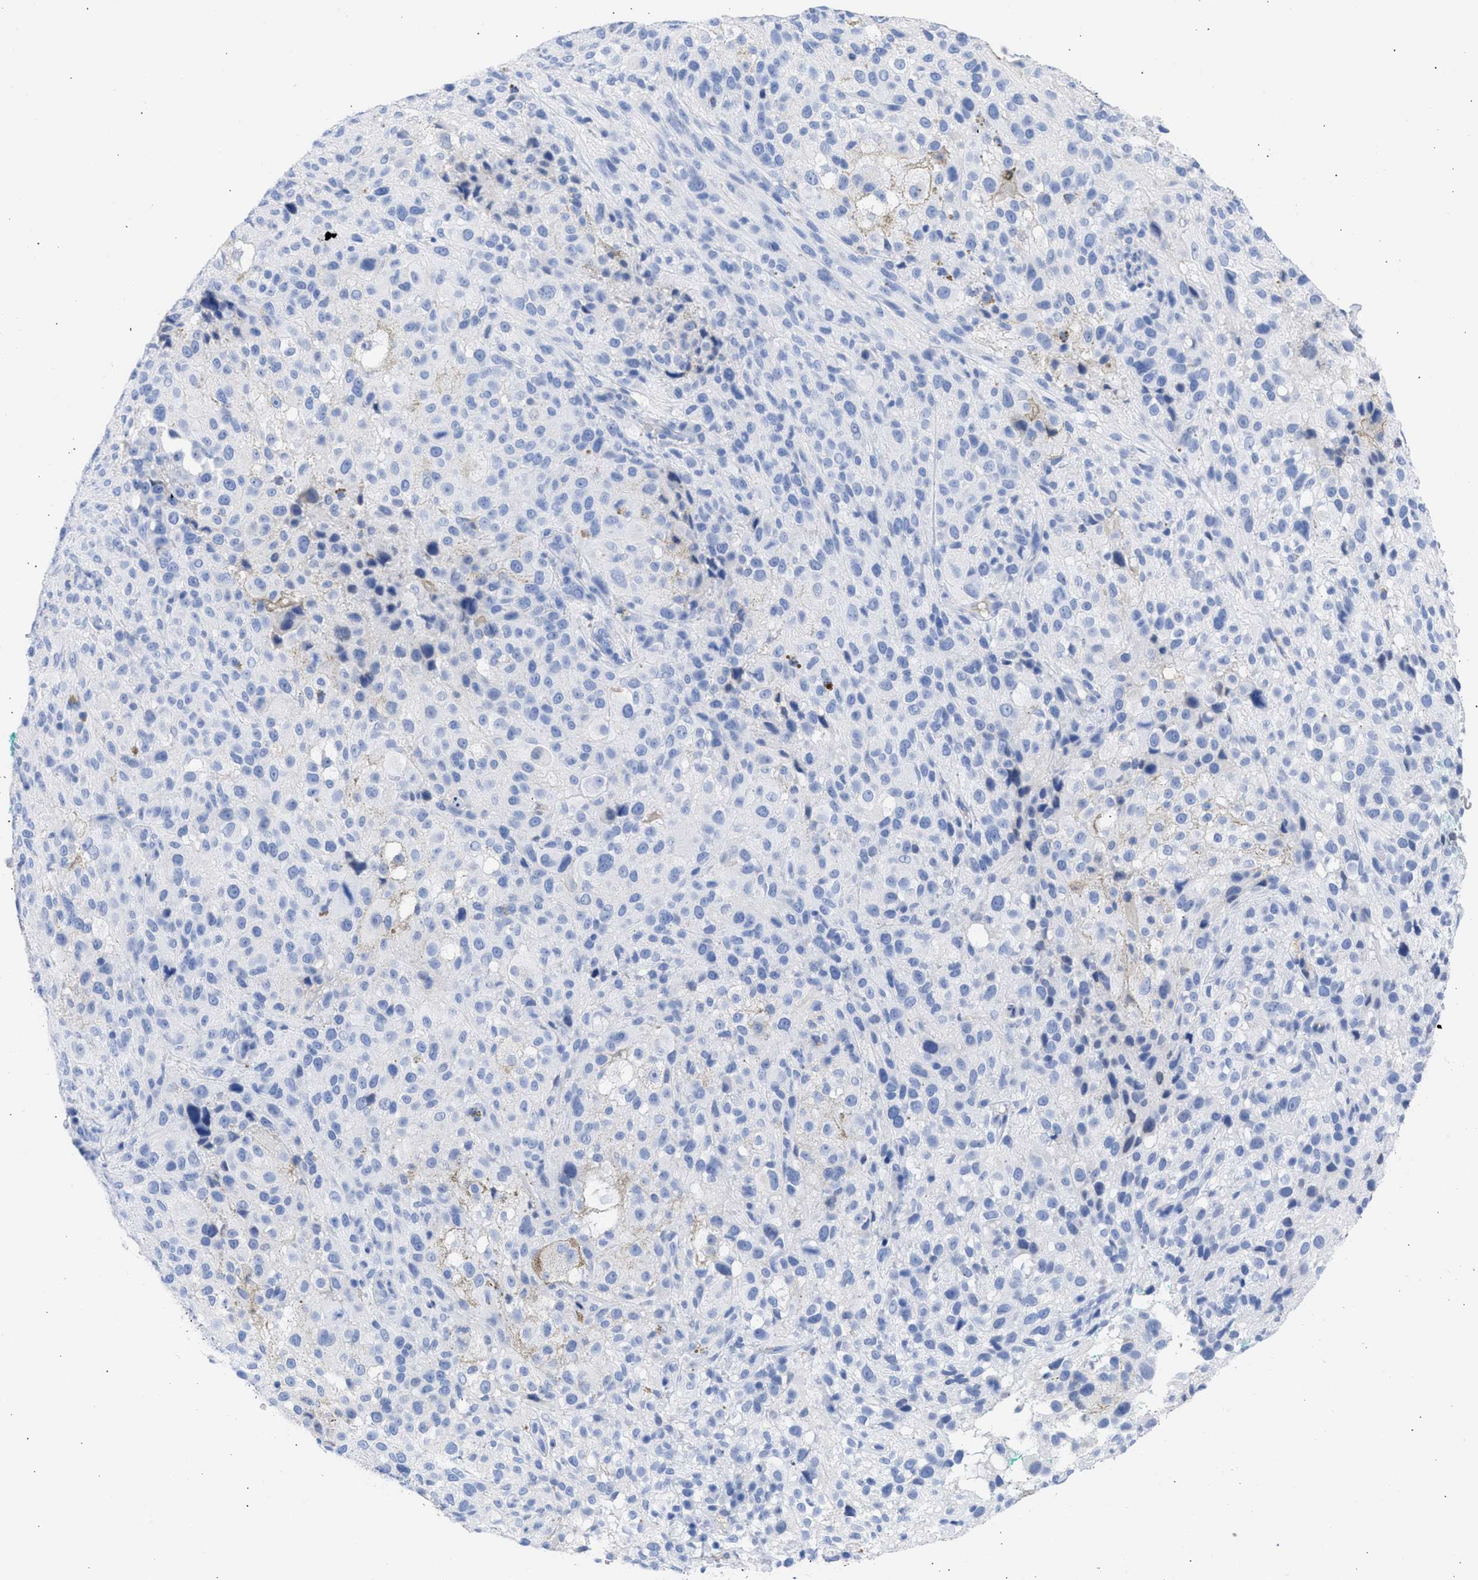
{"staining": {"intensity": "negative", "quantity": "none", "location": "none"}, "tissue": "melanoma", "cell_type": "Tumor cells", "image_type": "cancer", "snomed": [{"axis": "morphology", "description": "Necrosis, NOS"}, {"axis": "morphology", "description": "Malignant melanoma, NOS"}, {"axis": "topography", "description": "Skin"}], "caption": "Tumor cells show no significant protein positivity in malignant melanoma.", "gene": "RSPH1", "patient": {"sex": "female", "age": 87}}